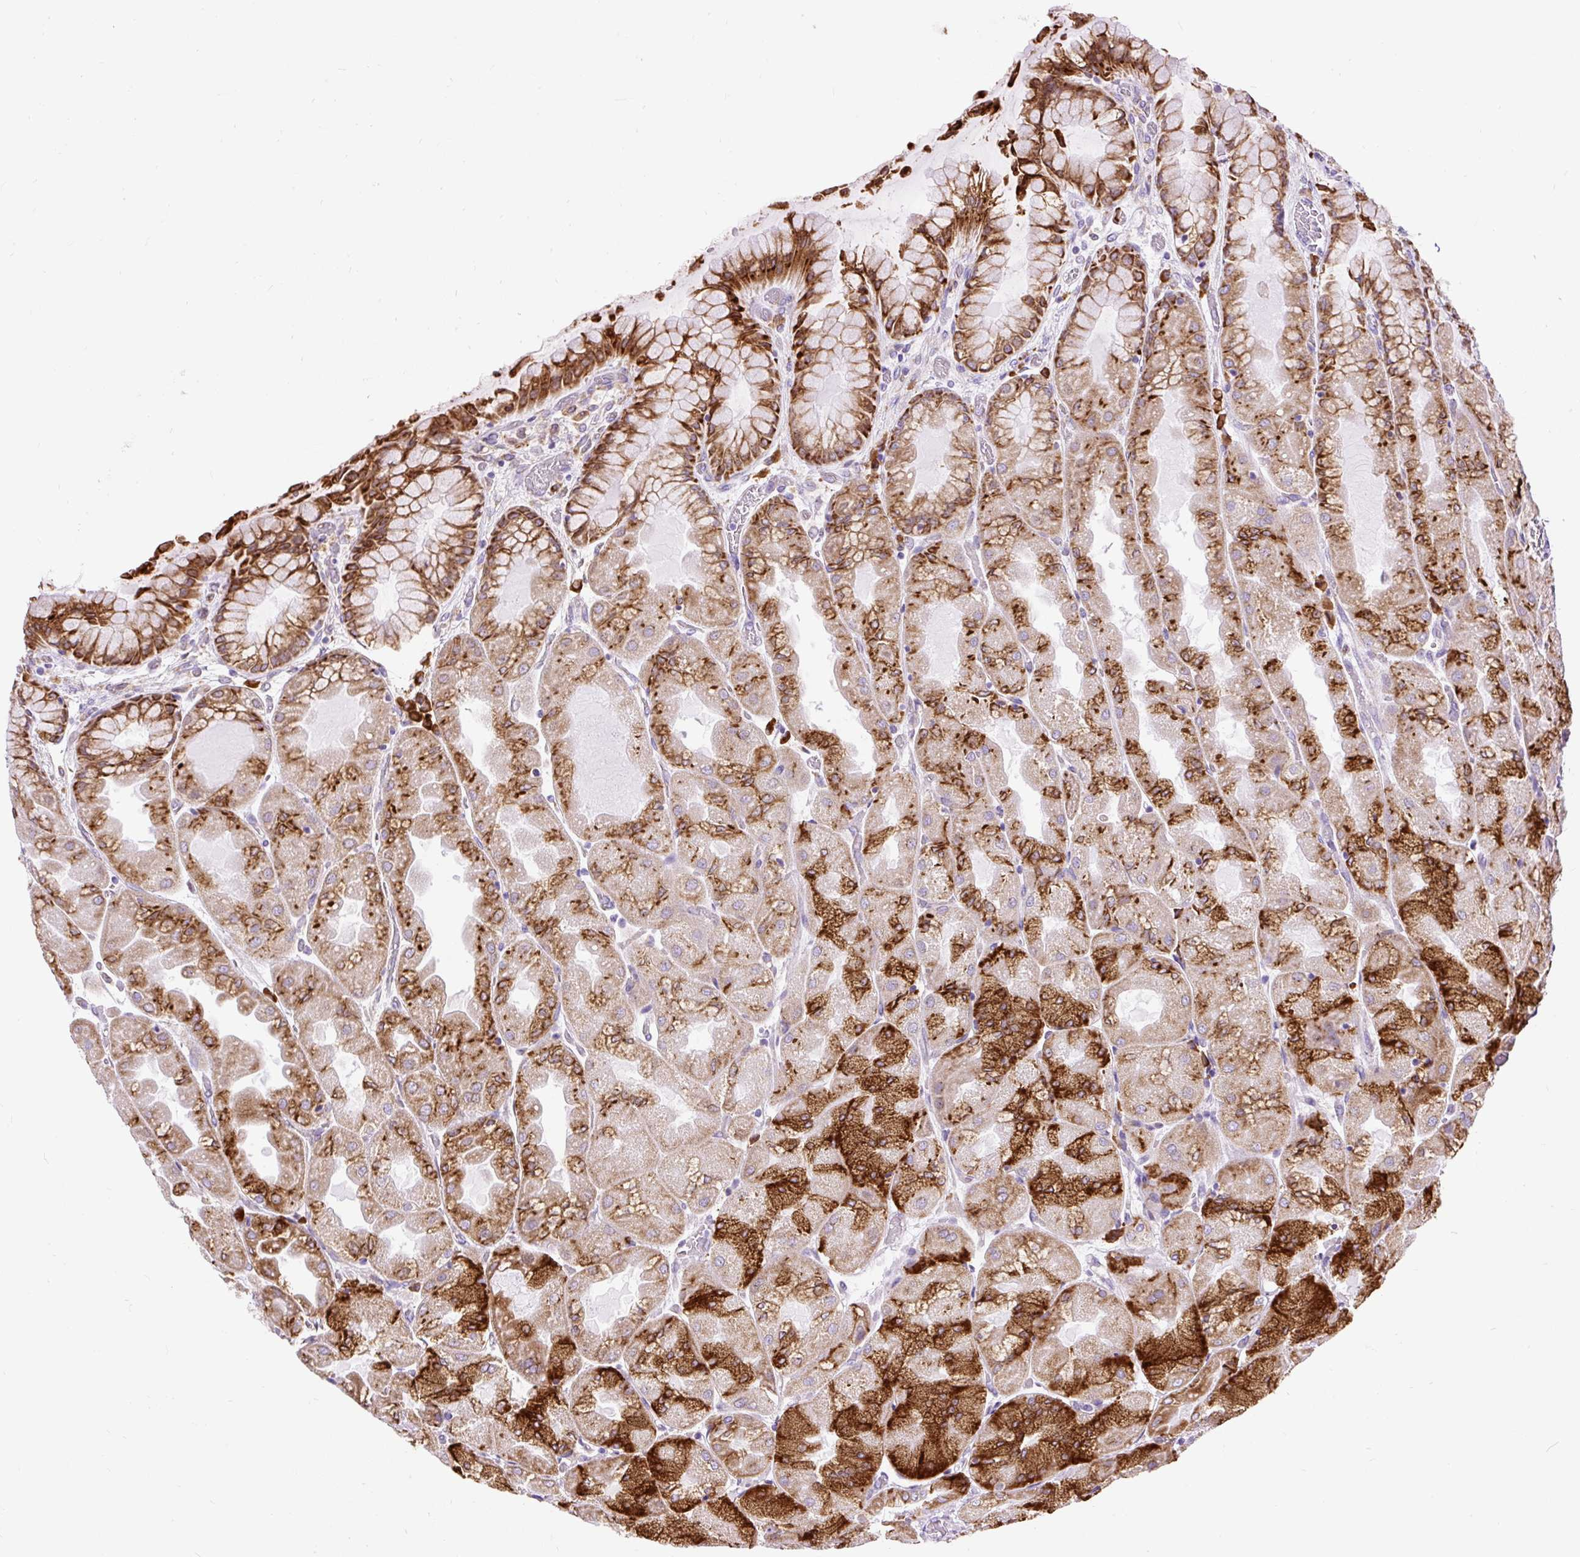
{"staining": {"intensity": "strong", "quantity": "25%-75%", "location": "cytoplasmic/membranous"}, "tissue": "stomach", "cell_type": "Glandular cells", "image_type": "normal", "snomed": [{"axis": "morphology", "description": "Normal tissue, NOS"}, {"axis": "topography", "description": "Stomach"}], "caption": "This micrograph exhibits immunohistochemistry (IHC) staining of unremarkable stomach, with high strong cytoplasmic/membranous staining in about 25%-75% of glandular cells.", "gene": "DDOST", "patient": {"sex": "female", "age": 61}}